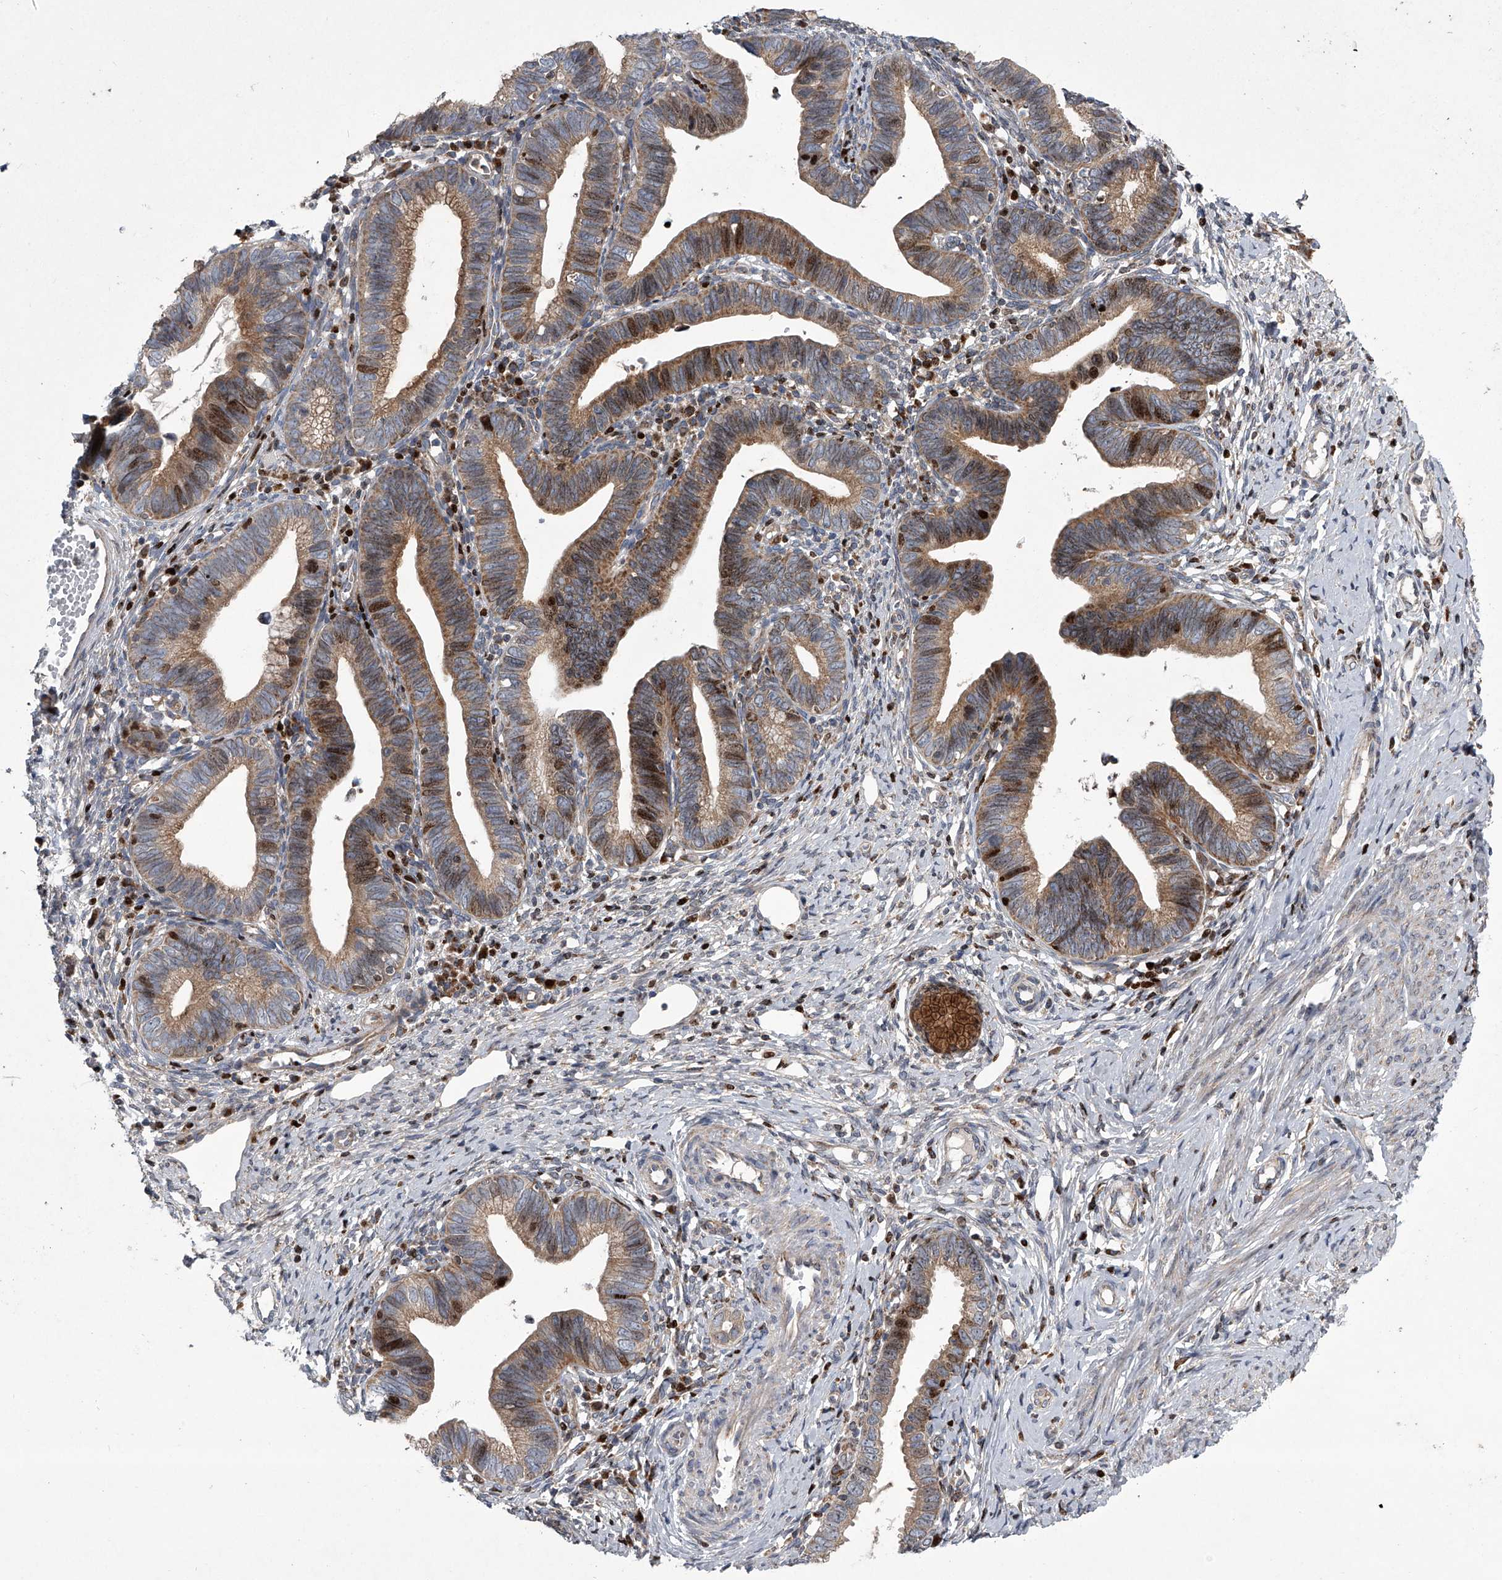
{"staining": {"intensity": "moderate", "quantity": ">75%", "location": "cytoplasmic/membranous,nuclear"}, "tissue": "cervical cancer", "cell_type": "Tumor cells", "image_type": "cancer", "snomed": [{"axis": "morphology", "description": "Adenocarcinoma, NOS"}, {"axis": "topography", "description": "Cervix"}], "caption": "A brown stain highlights moderate cytoplasmic/membranous and nuclear expression of a protein in human cervical cancer (adenocarcinoma) tumor cells.", "gene": "STRADA", "patient": {"sex": "female", "age": 36}}